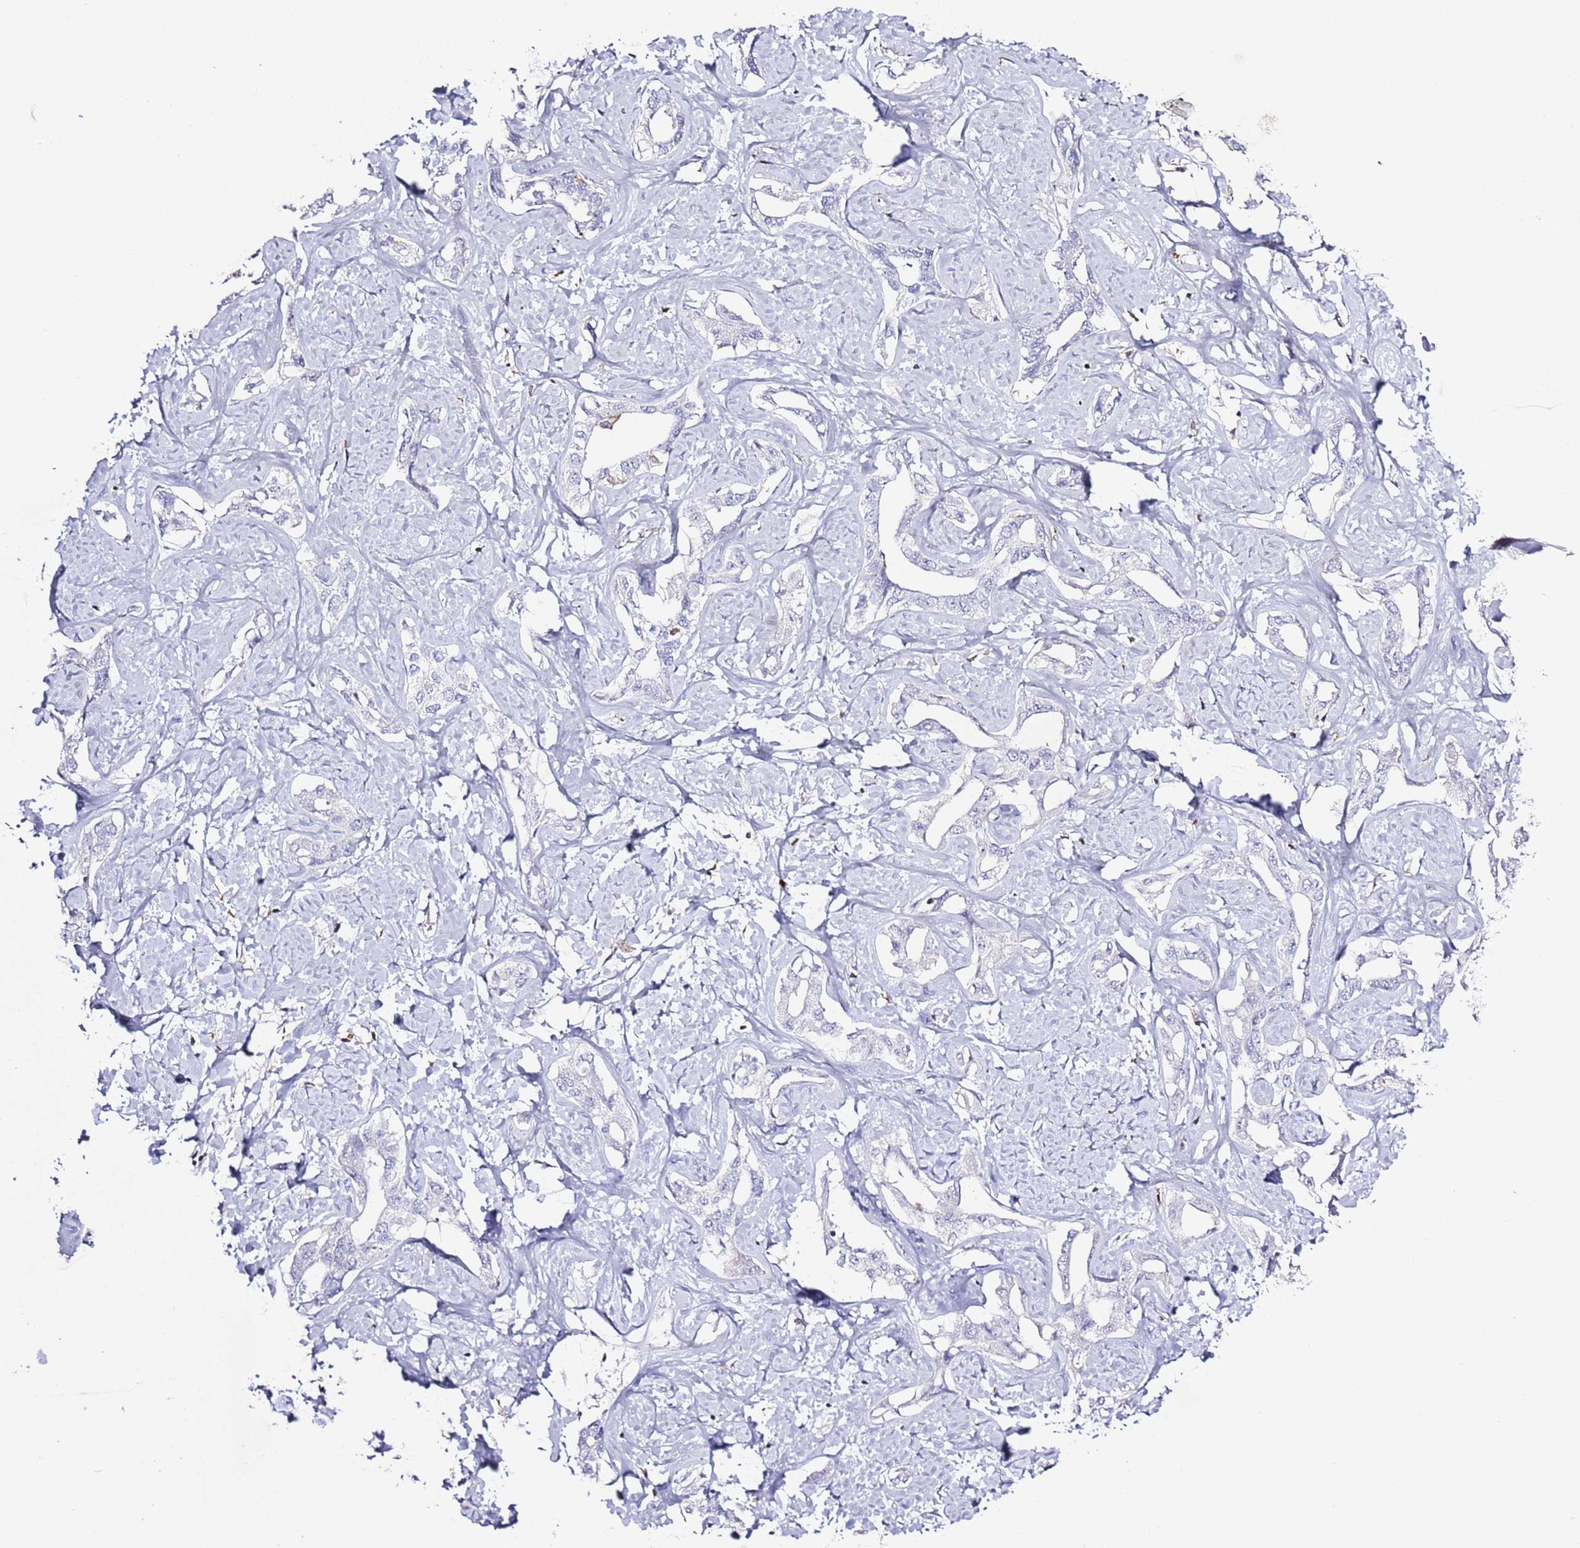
{"staining": {"intensity": "negative", "quantity": "none", "location": "none"}, "tissue": "liver cancer", "cell_type": "Tumor cells", "image_type": "cancer", "snomed": [{"axis": "morphology", "description": "Cholangiocarcinoma"}, {"axis": "topography", "description": "Liver"}], "caption": "Micrograph shows no significant protein positivity in tumor cells of cholangiocarcinoma (liver). (DAB immunohistochemistry with hematoxylin counter stain).", "gene": "LPXN", "patient": {"sex": "male", "age": 59}}